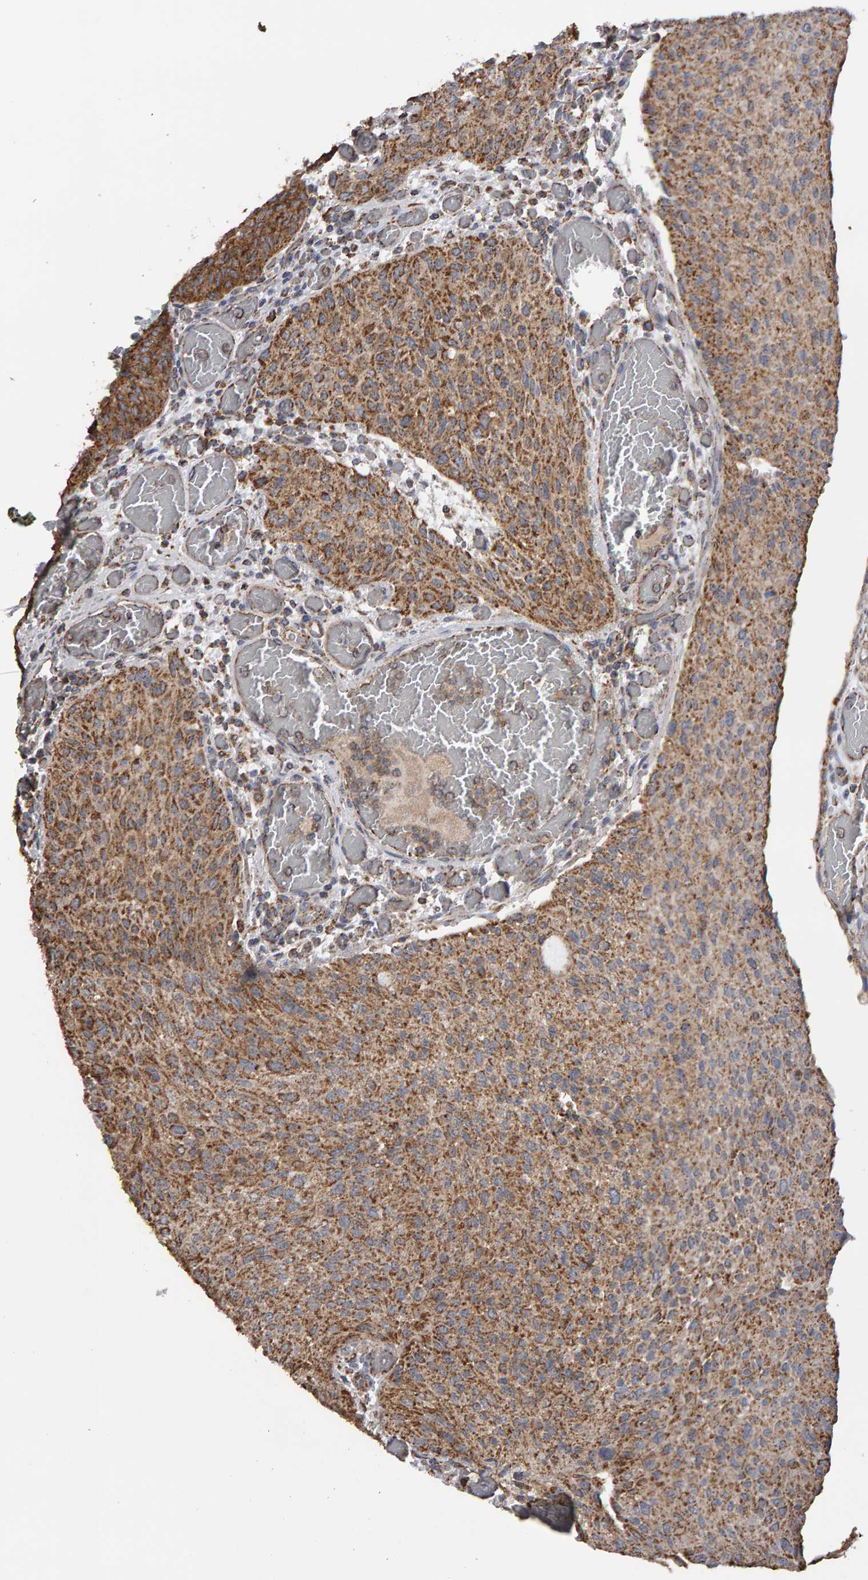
{"staining": {"intensity": "moderate", "quantity": ">75%", "location": "cytoplasmic/membranous"}, "tissue": "urothelial cancer", "cell_type": "Tumor cells", "image_type": "cancer", "snomed": [{"axis": "morphology", "description": "Urothelial carcinoma, Low grade"}, {"axis": "morphology", "description": "Urothelial carcinoma, High grade"}, {"axis": "topography", "description": "Urinary bladder"}], "caption": "Approximately >75% of tumor cells in low-grade urothelial carcinoma display moderate cytoplasmic/membranous protein expression as visualized by brown immunohistochemical staining.", "gene": "TOM1L1", "patient": {"sex": "male", "age": 35}}